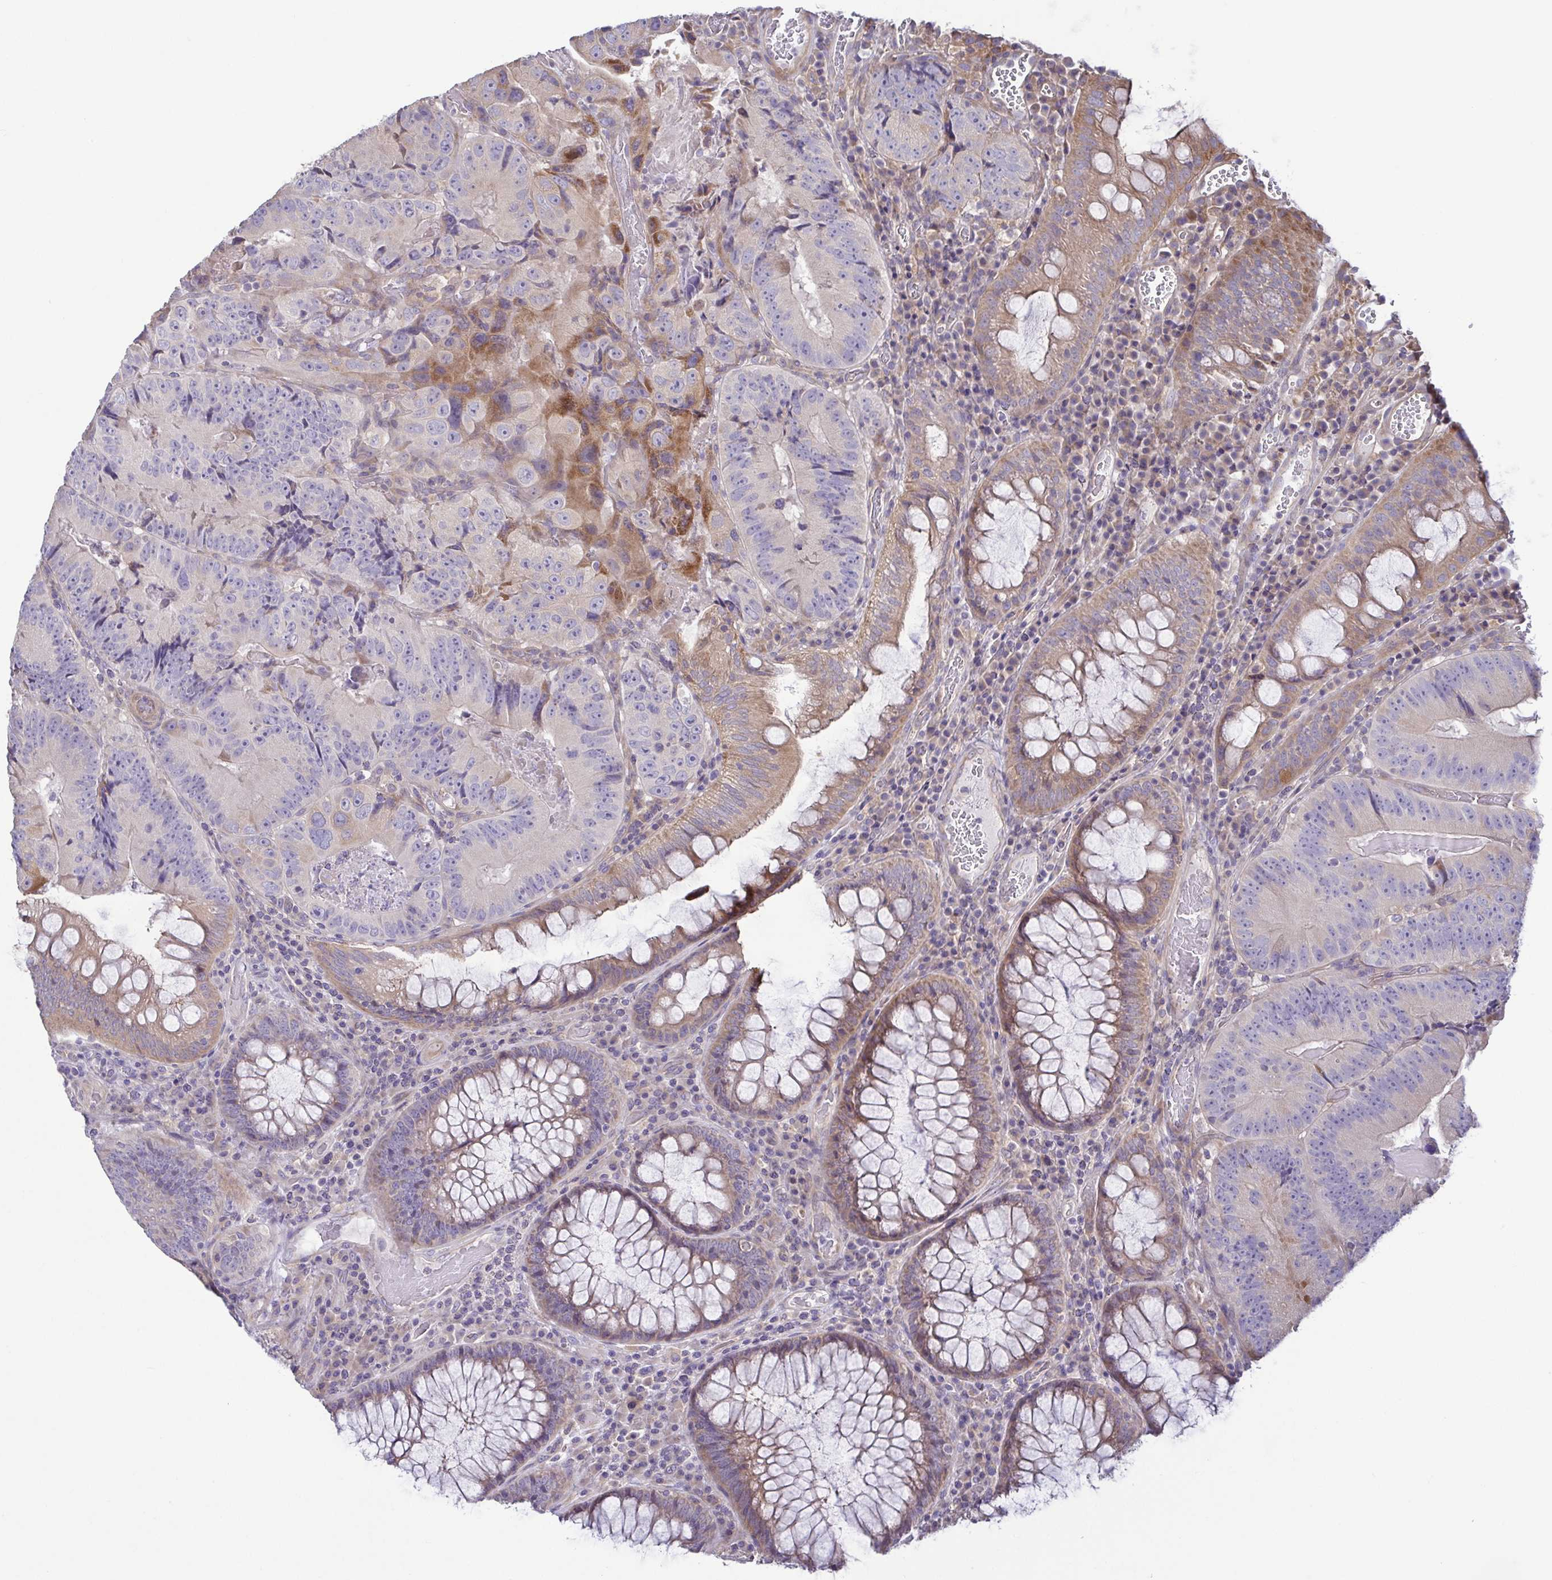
{"staining": {"intensity": "moderate", "quantity": "<25%", "location": "cytoplasmic/membranous"}, "tissue": "colorectal cancer", "cell_type": "Tumor cells", "image_type": "cancer", "snomed": [{"axis": "morphology", "description": "Adenocarcinoma, NOS"}, {"axis": "topography", "description": "Colon"}], "caption": "The photomicrograph demonstrates a brown stain indicating the presence of a protein in the cytoplasmic/membranous of tumor cells in colorectal cancer.", "gene": "LMF2", "patient": {"sex": "female", "age": 86}}